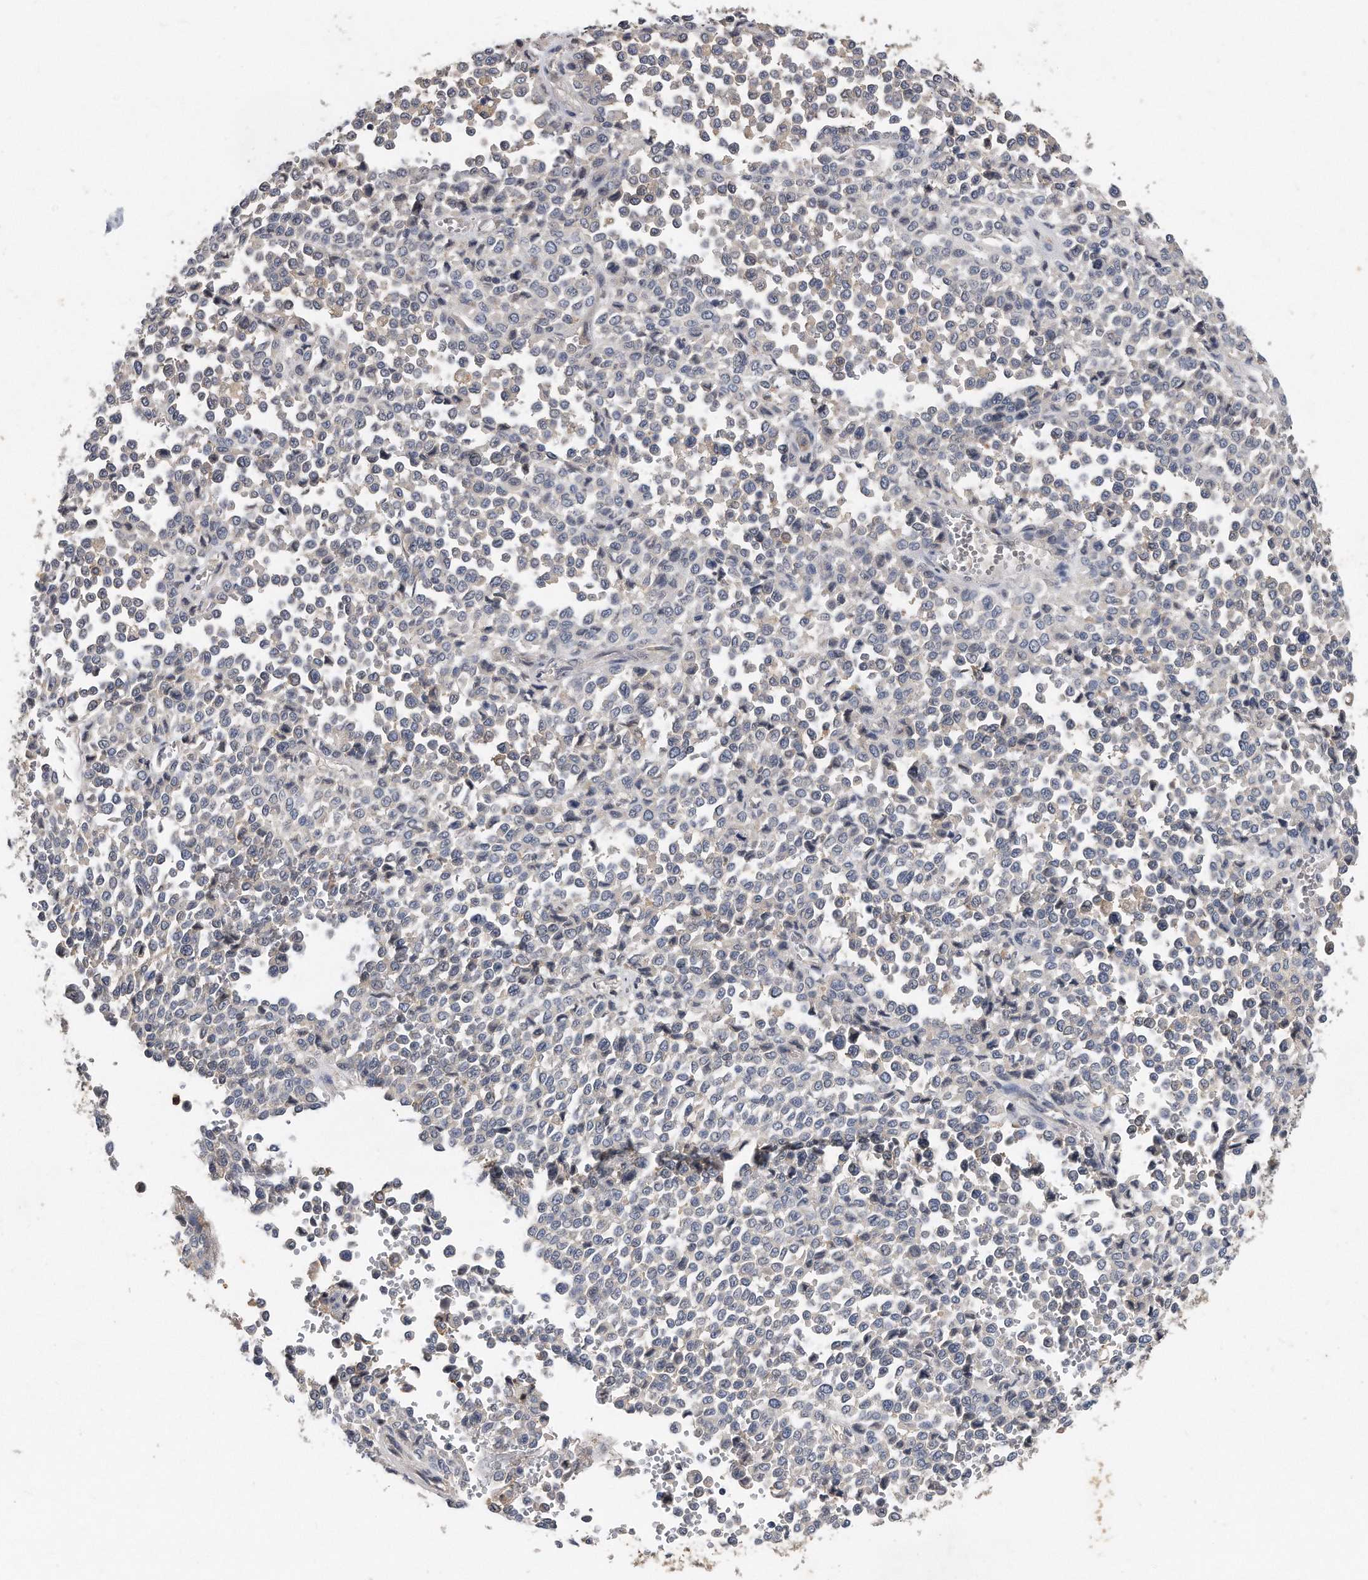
{"staining": {"intensity": "negative", "quantity": "none", "location": "none"}, "tissue": "melanoma", "cell_type": "Tumor cells", "image_type": "cancer", "snomed": [{"axis": "morphology", "description": "Malignant melanoma, Metastatic site"}, {"axis": "topography", "description": "Pancreas"}], "caption": "Tumor cells show no significant protein expression in malignant melanoma (metastatic site).", "gene": "HOMER3", "patient": {"sex": "female", "age": 30}}